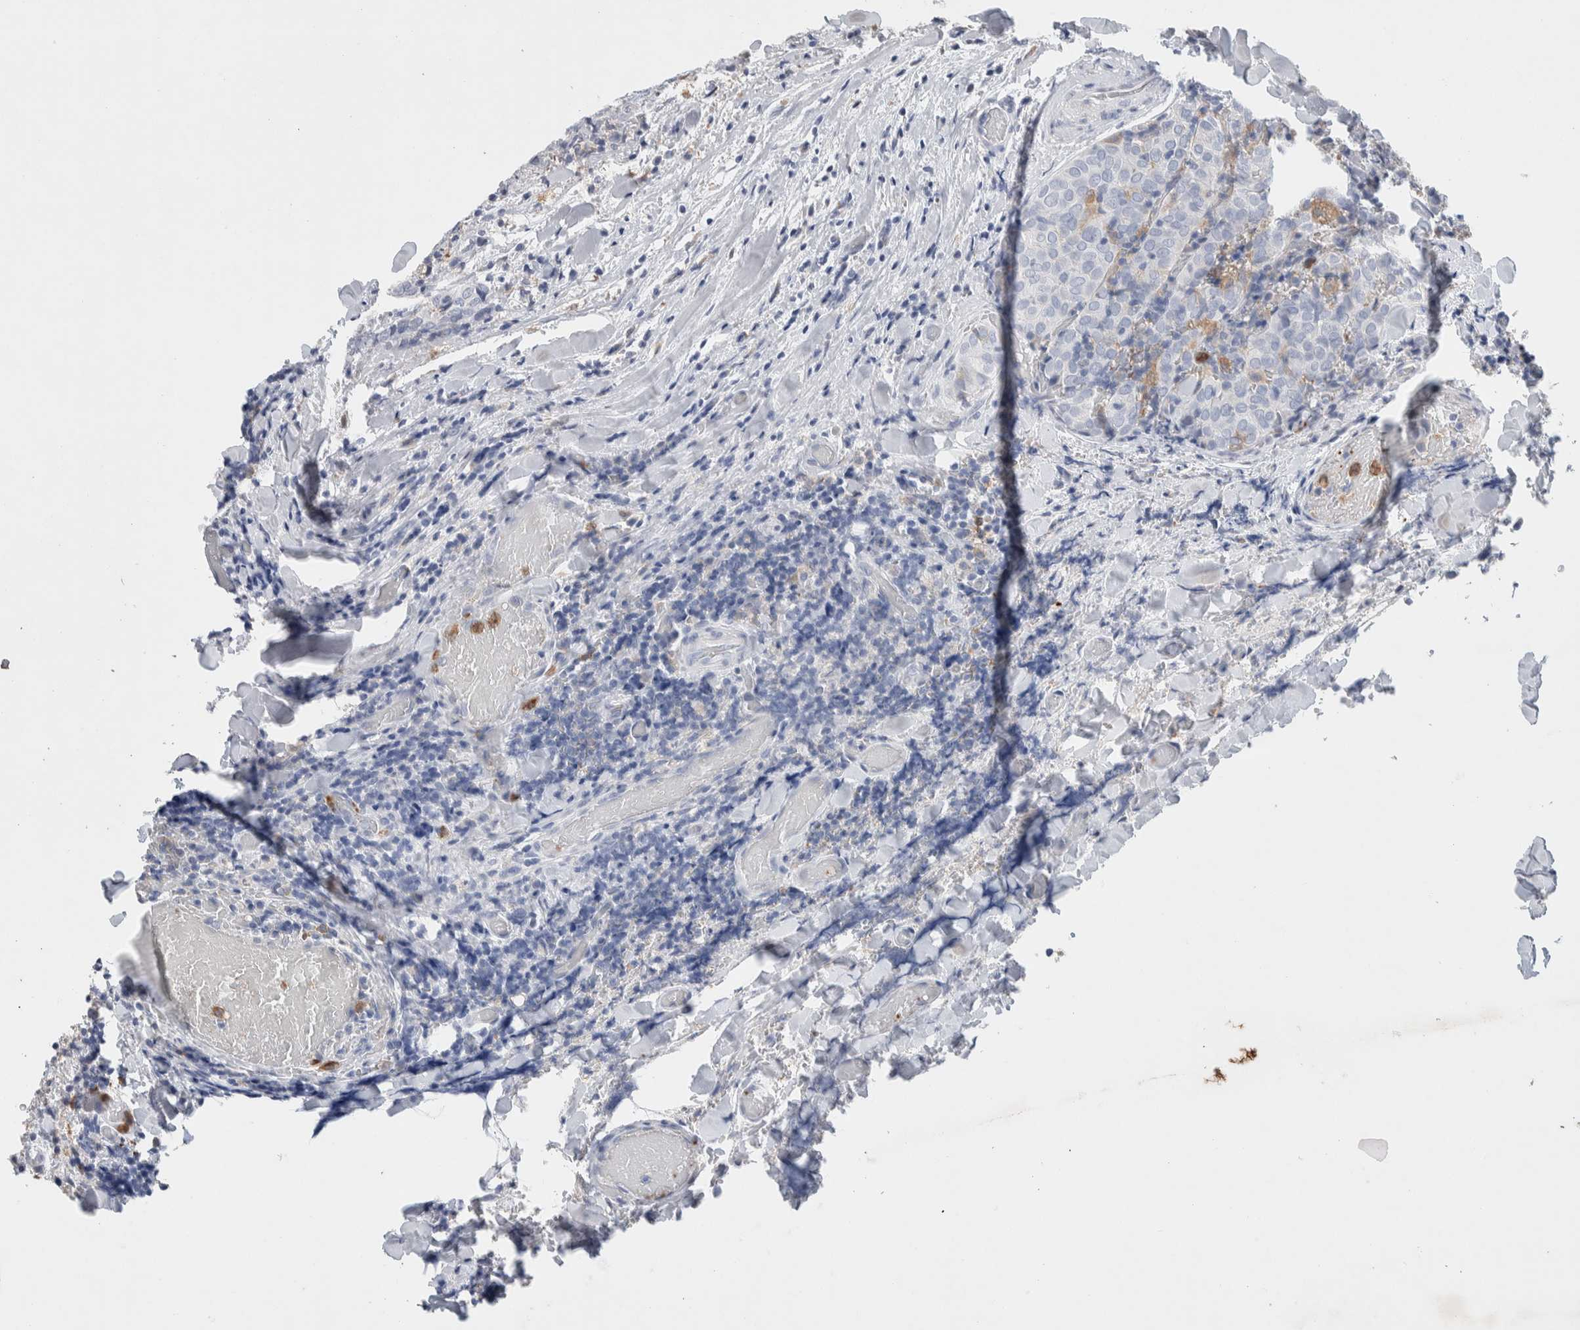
{"staining": {"intensity": "negative", "quantity": "none", "location": "none"}, "tissue": "thyroid cancer", "cell_type": "Tumor cells", "image_type": "cancer", "snomed": [{"axis": "morphology", "description": "Normal tissue, NOS"}, {"axis": "morphology", "description": "Papillary adenocarcinoma, NOS"}, {"axis": "topography", "description": "Thyroid gland"}], "caption": "Protein analysis of thyroid papillary adenocarcinoma shows no significant expression in tumor cells. The staining was performed using DAB to visualize the protein expression in brown, while the nuclei were stained in blue with hematoxylin (Magnification: 20x).", "gene": "NCF2", "patient": {"sex": "female", "age": 30}}